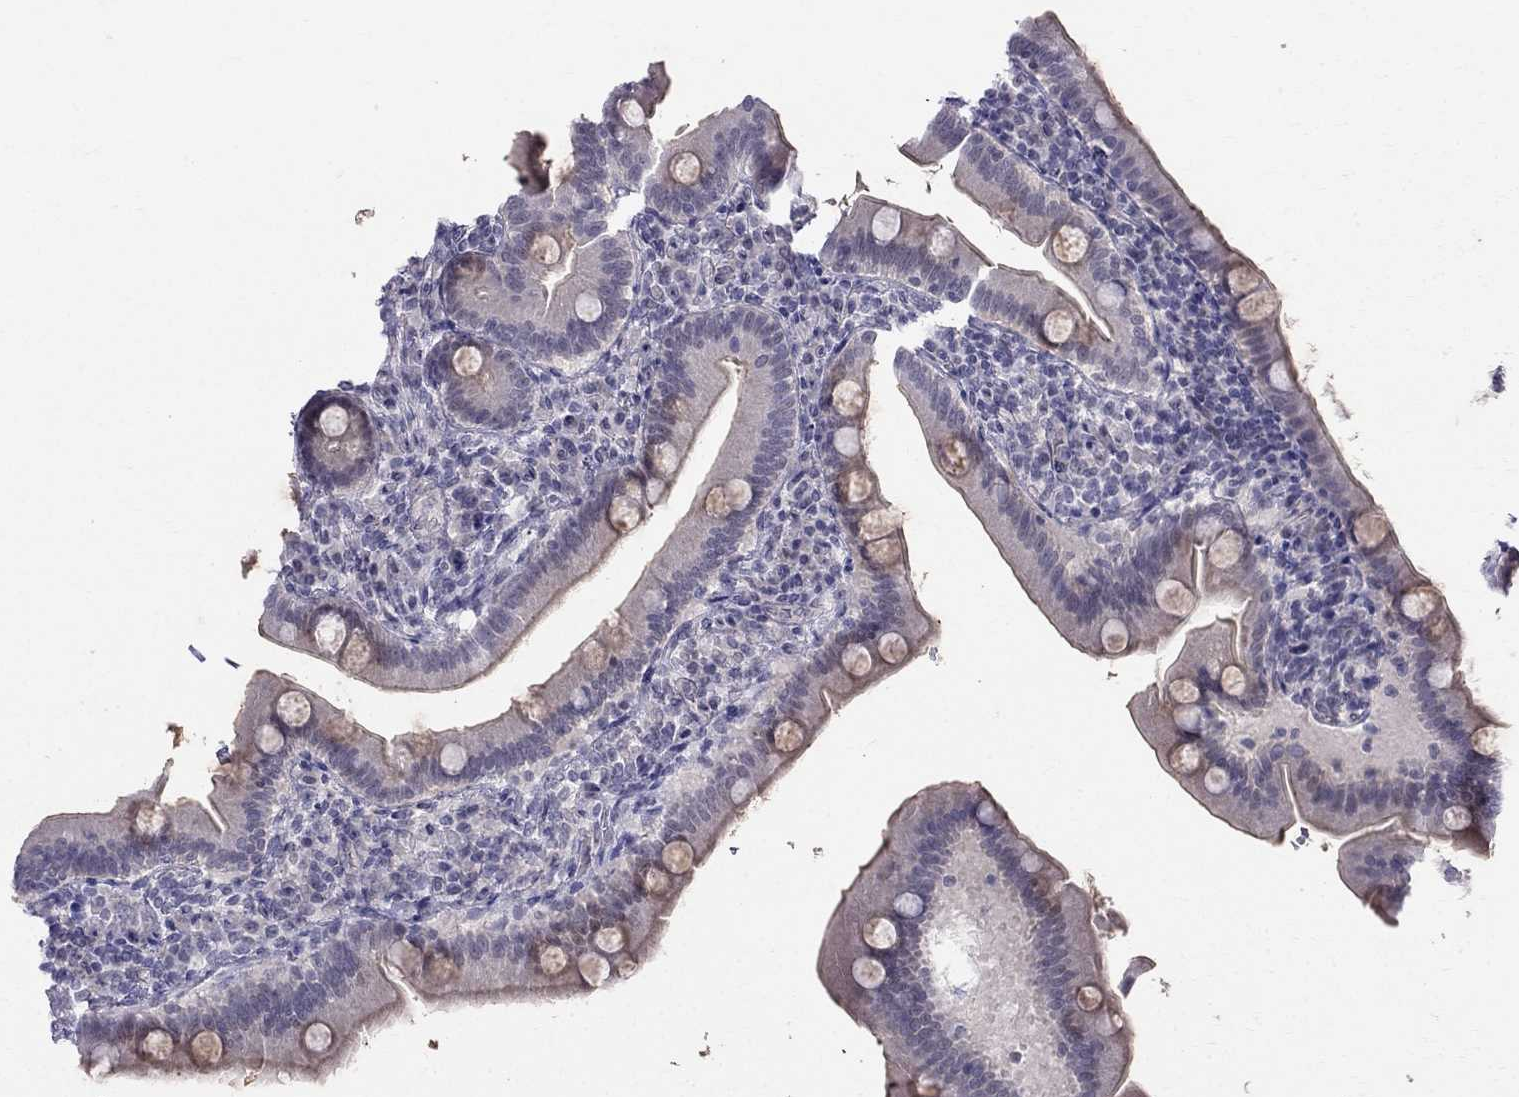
{"staining": {"intensity": "negative", "quantity": "none", "location": "none"}, "tissue": "small intestine", "cell_type": "Glandular cells", "image_type": "normal", "snomed": [{"axis": "morphology", "description": "Normal tissue, NOS"}, {"axis": "topography", "description": "Small intestine"}], "caption": "Immunohistochemistry (IHC) photomicrograph of benign human small intestine stained for a protein (brown), which demonstrates no positivity in glandular cells.", "gene": "BAG5", "patient": {"sex": "male", "age": 66}}